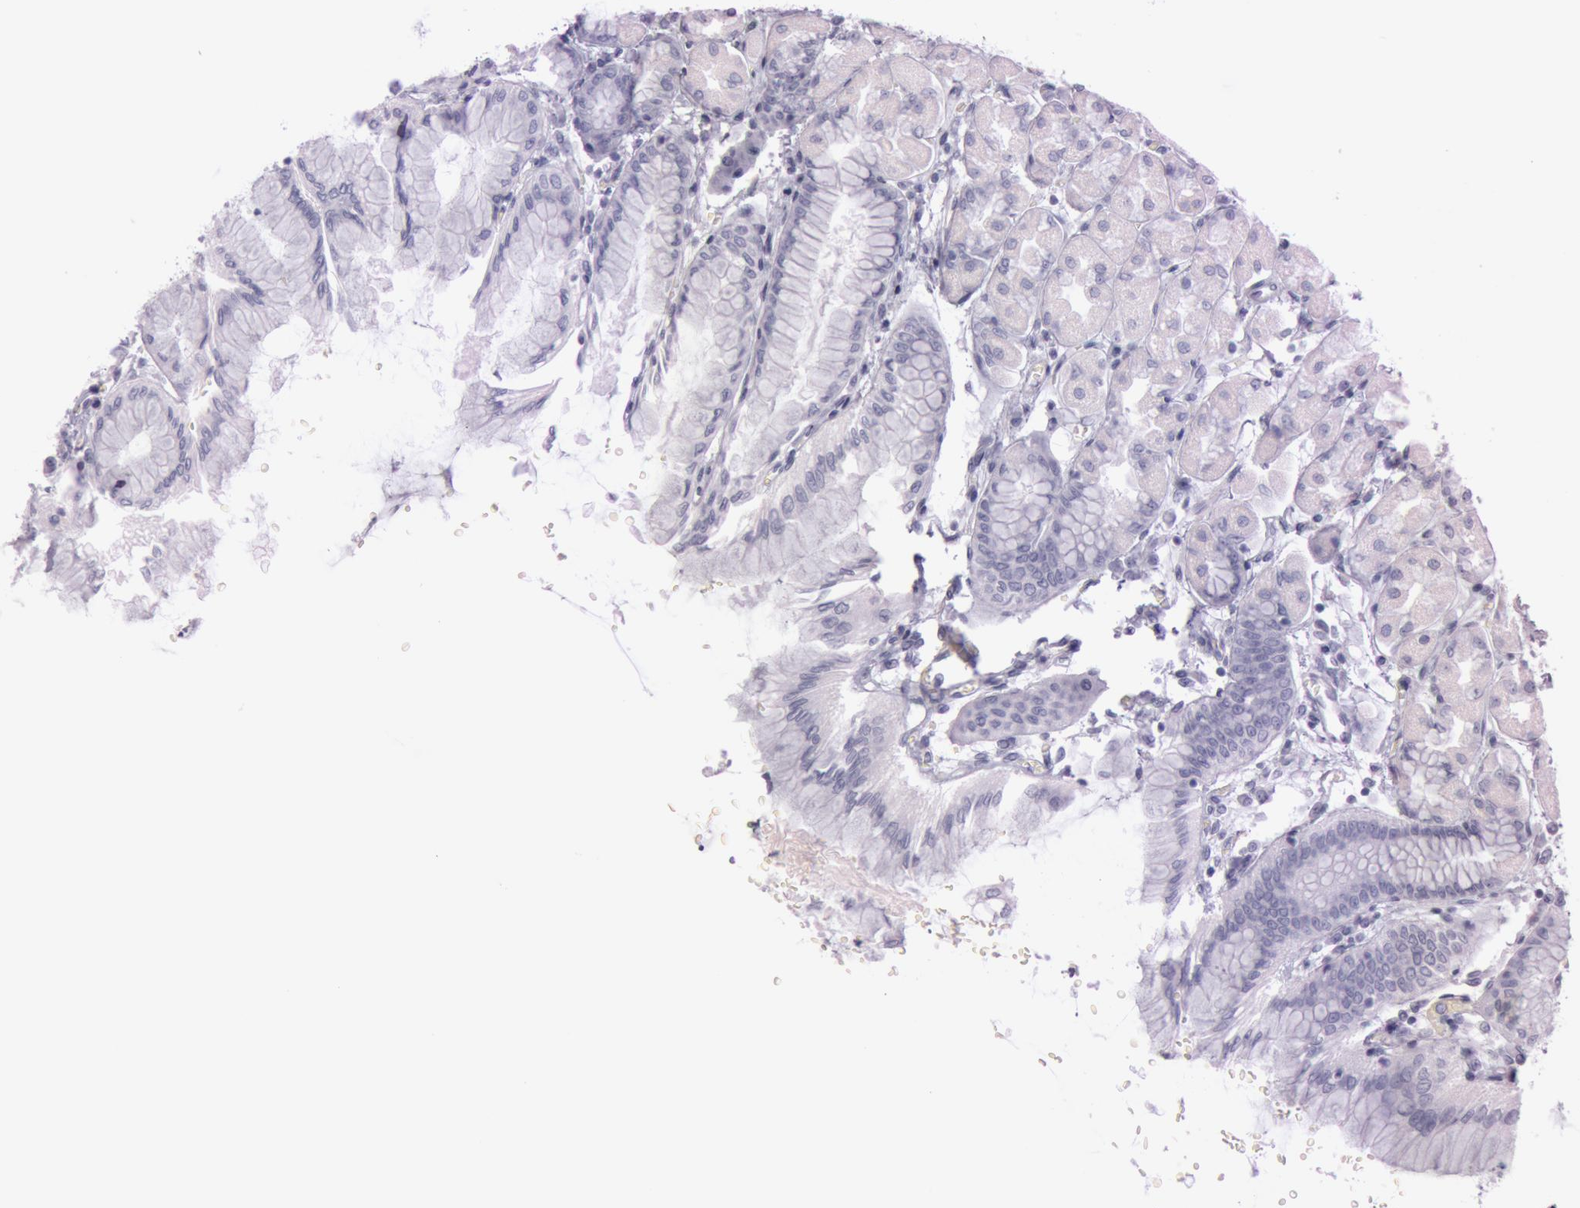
{"staining": {"intensity": "negative", "quantity": "none", "location": "none"}, "tissue": "stomach", "cell_type": "Glandular cells", "image_type": "normal", "snomed": [{"axis": "morphology", "description": "Normal tissue, NOS"}, {"axis": "topography", "description": "Stomach, upper"}], "caption": "IHC image of normal stomach: stomach stained with DAB (3,3'-diaminobenzidine) reveals no significant protein positivity in glandular cells.", "gene": "FOLH1", "patient": {"sex": "female", "age": 56}}